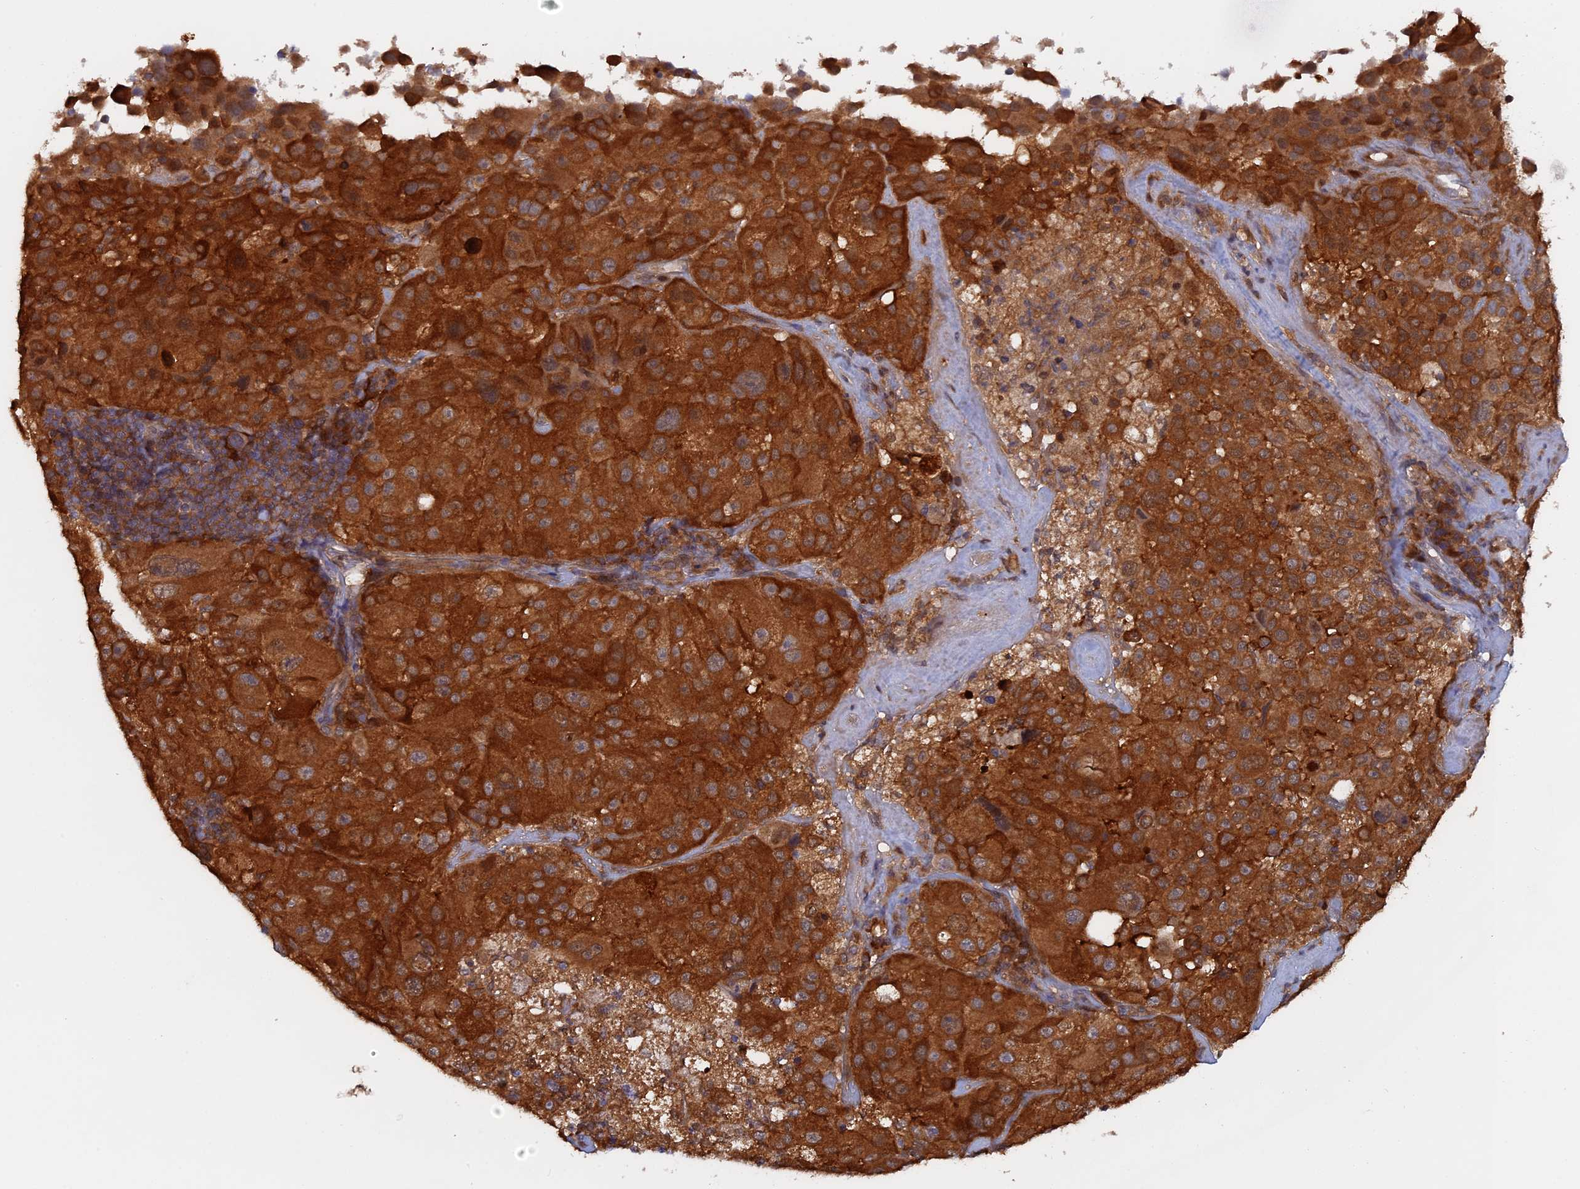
{"staining": {"intensity": "strong", "quantity": ">75%", "location": "cytoplasmic/membranous"}, "tissue": "melanoma", "cell_type": "Tumor cells", "image_type": "cancer", "snomed": [{"axis": "morphology", "description": "Malignant melanoma, Metastatic site"}, {"axis": "topography", "description": "Lymph node"}], "caption": "Protein staining of malignant melanoma (metastatic site) tissue shows strong cytoplasmic/membranous expression in about >75% of tumor cells.", "gene": "BLVRA", "patient": {"sex": "male", "age": 62}}